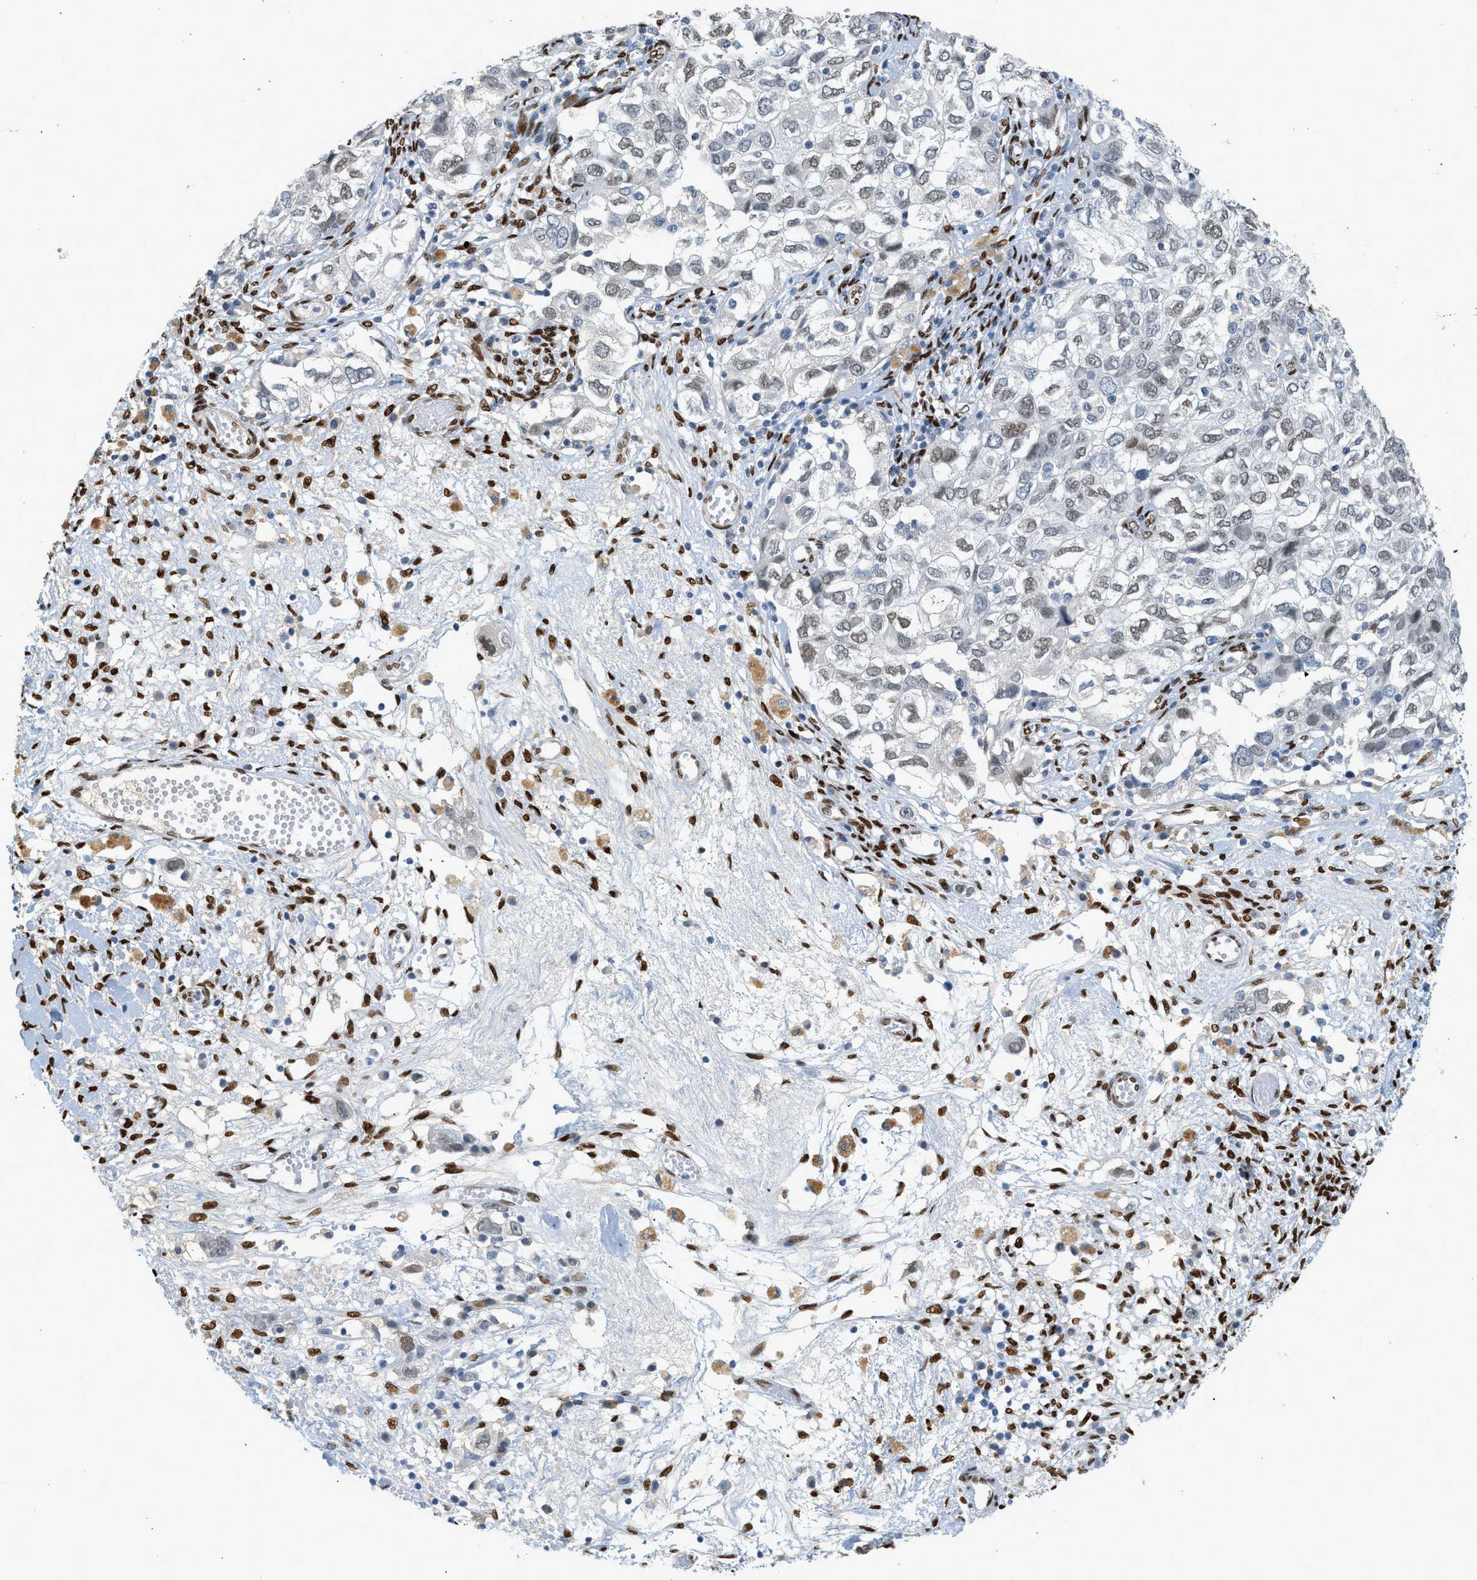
{"staining": {"intensity": "weak", "quantity": "25%-75%", "location": "nuclear"}, "tissue": "ovarian cancer", "cell_type": "Tumor cells", "image_type": "cancer", "snomed": [{"axis": "morphology", "description": "Carcinoma, NOS"}, {"axis": "morphology", "description": "Cystadenocarcinoma, serous, NOS"}, {"axis": "topography", "description": "Ovary"}], "caption": "Protein expression analysis of human serous cystadenocarcinoma (ovarian) reveals weak nuclear positivity in approximately 25%-75% of tumor cells.", "gene": "ZBTB20", "patient": {"sex": "female", "age": 69}}